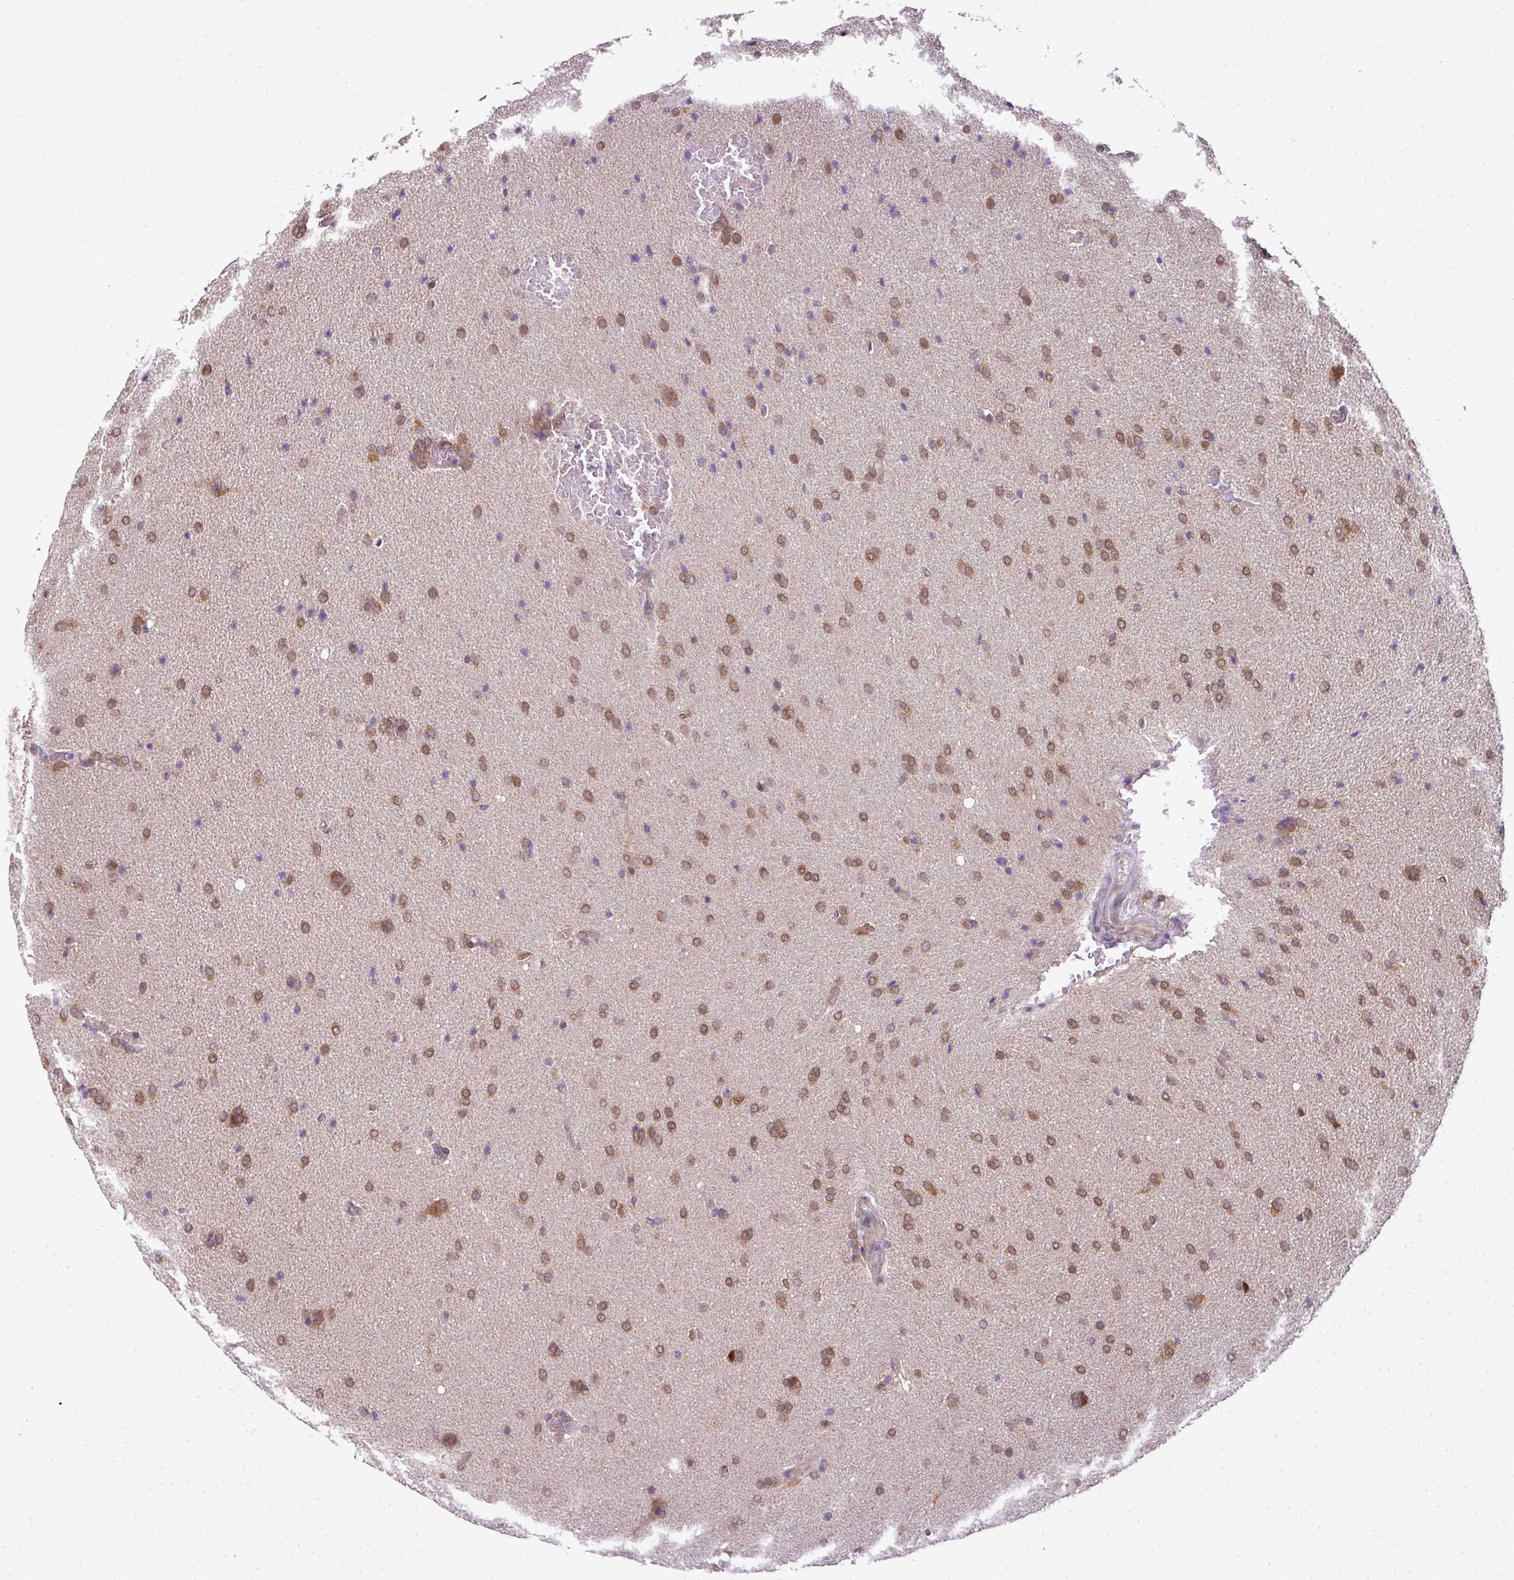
{"staining": {"intensity": "moderate", "quantity": ">75%", "location": "cytoplasmic/membranous,nuclear"}, "tissue": "glioma", "cell_type": "Tumor cells", "image_type": "cancer", "snomed": [{"axis": "morphology", "description": "Glioma, malignant, High grade"}, {"axis": "topography", "description": "Brain"}], "caption": "An image of glioma stained for a protein exhibits moderate cytoplasmic/membranous and nuclear brown staining in tumor cells.", "gene": "RBM4B", "patient": {"sex": "male", "age": 56}}